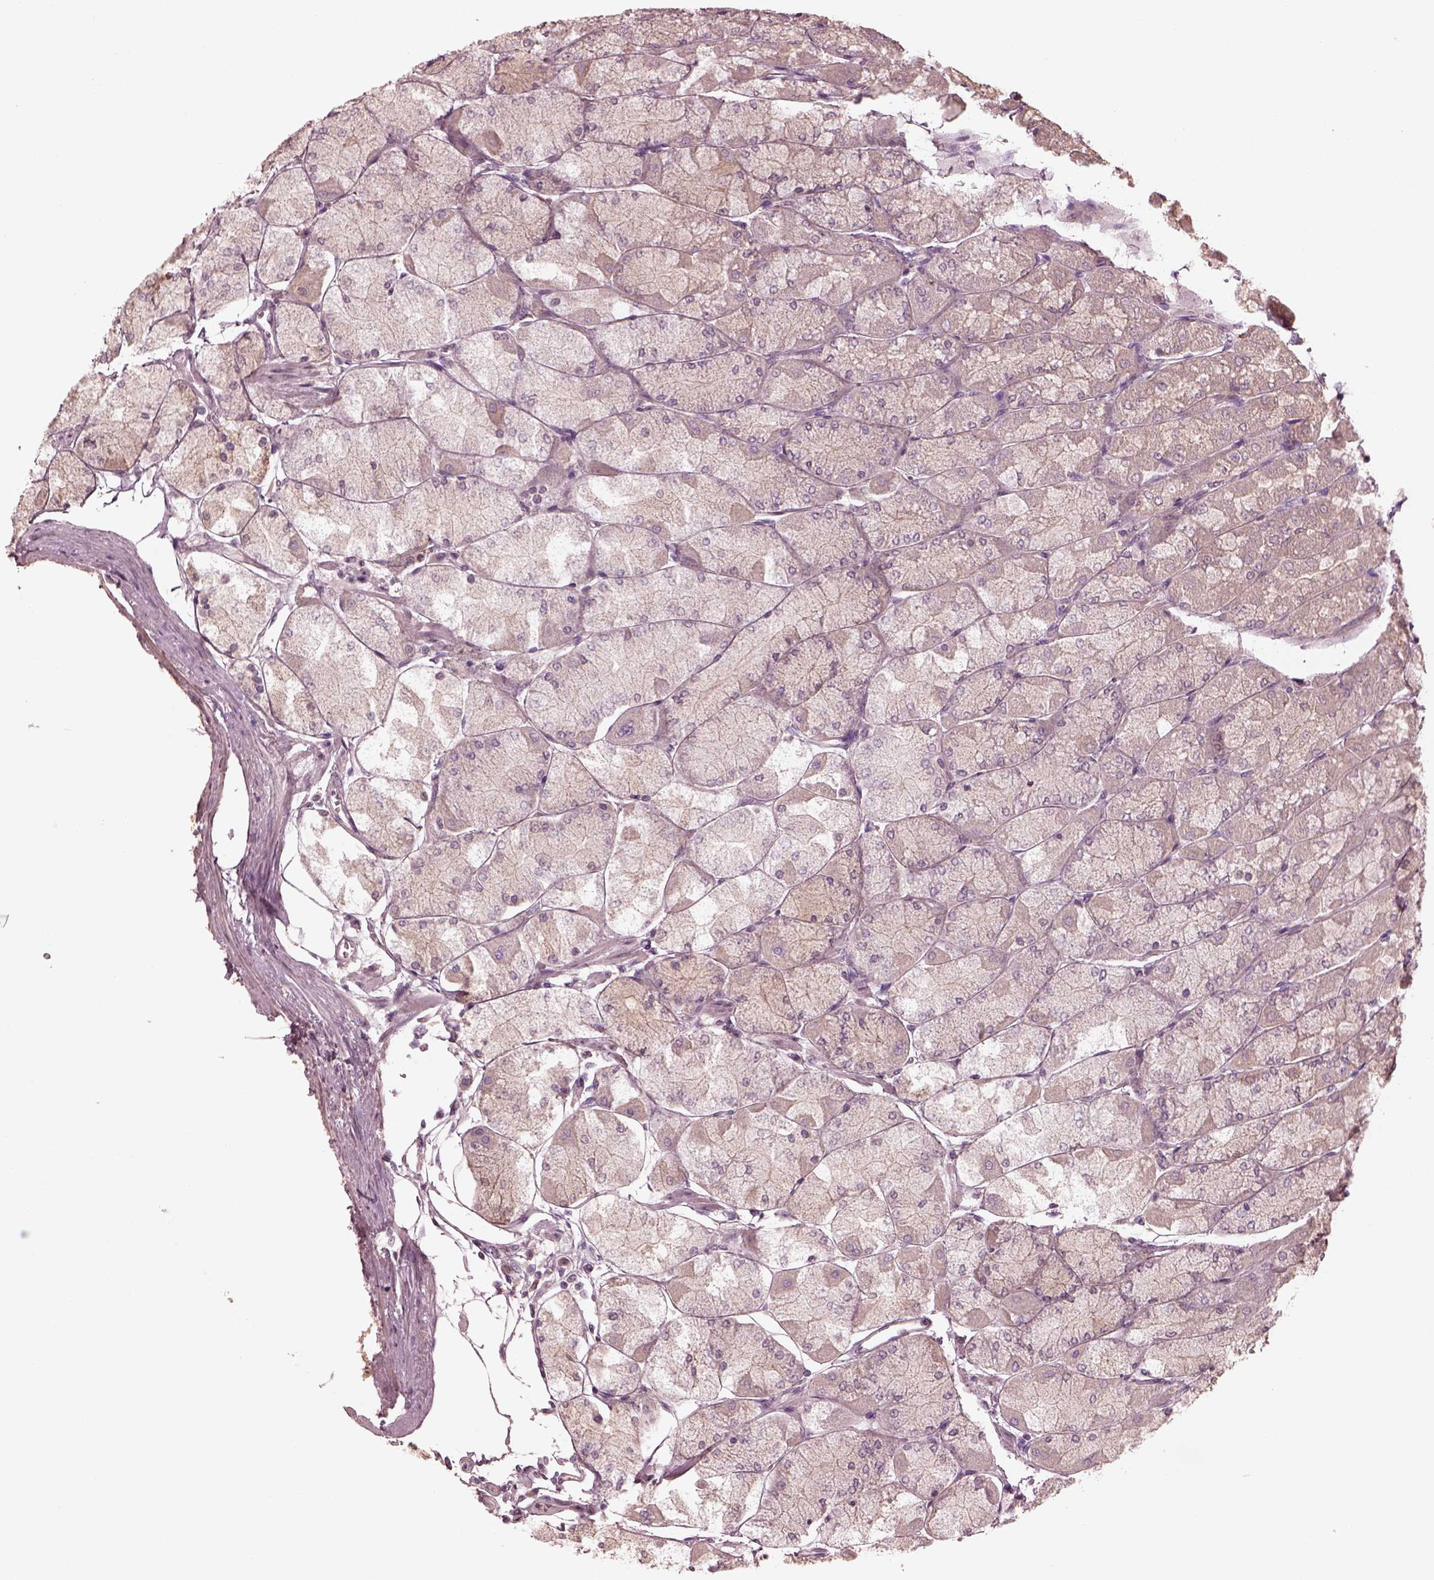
{"staining": {"intensity": "negative", "quantity": "none", "location": "none"}, "tissue": "stomach", "cell_type": "Glandular cells", "image_type": "normal", "snomed": [{"axis": "morphology", "description": "Normal tissue, NOS"}, {"axis": "topography", "description": "Stomach, upper"}], "caption": "Histopathology image shows no protein expression in glandular cells of unremarkable stomach.", "gene": "VWA5B1", "patient": {"sex": "male", "age": 60}}